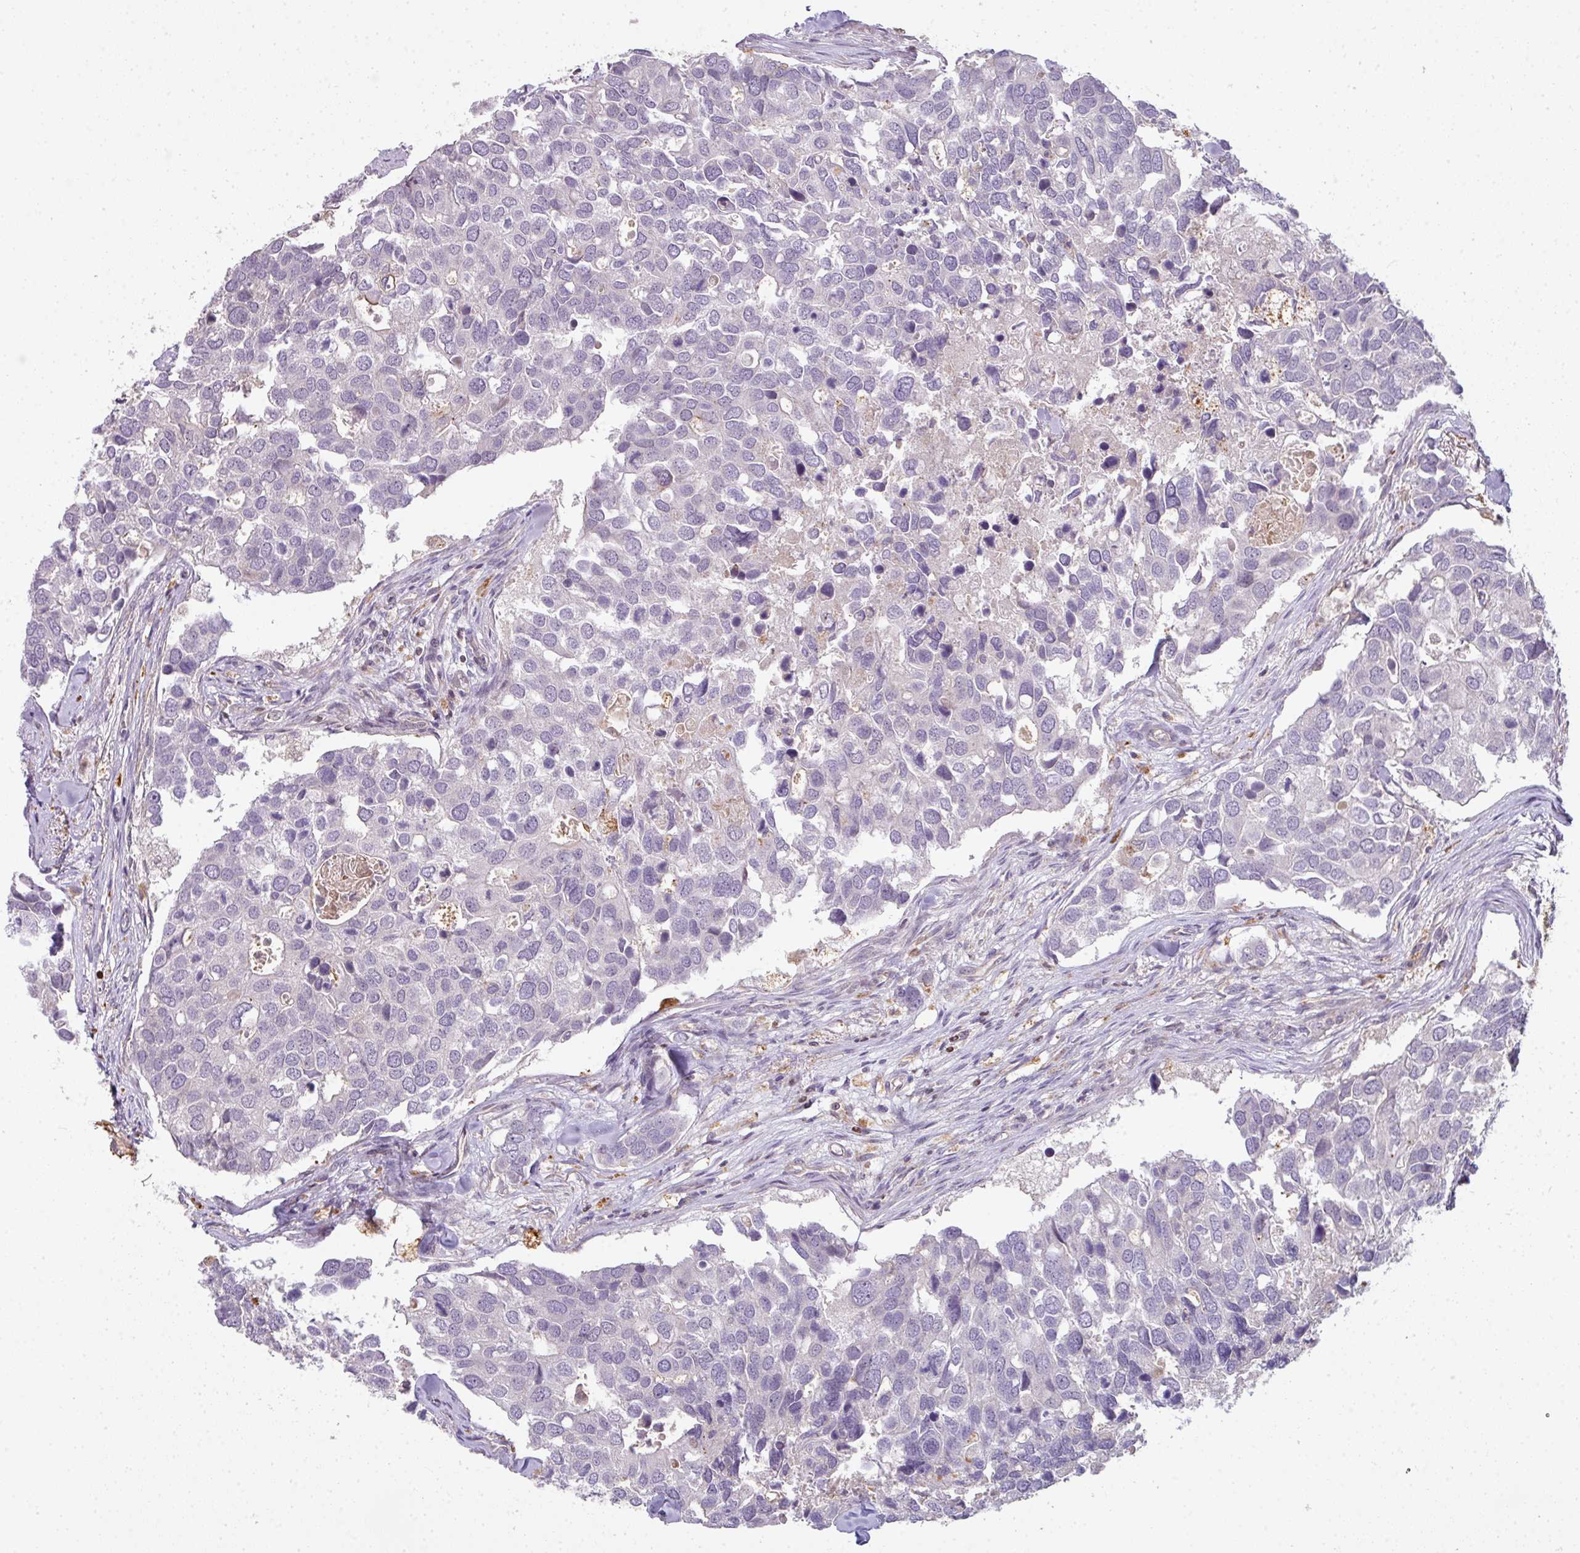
{"staining": {"intensity": "negative", "quantity": "none", "location": "none"}, "tissue": "breast cancer", "cell_type": "Tumor cells", "image_type": "cancer", "snomed": [{"axis": "morphology", "description": "Duct carcinoma"}, {"axis": "topography", "description": "Breast"}], "caption": "Micrograph shows no significant protein positivity in tumor cells of infiltrating ductal carcinoma (breast).", "gene": "STAT5A", "patient": {"sex": "female", "age": 83}}